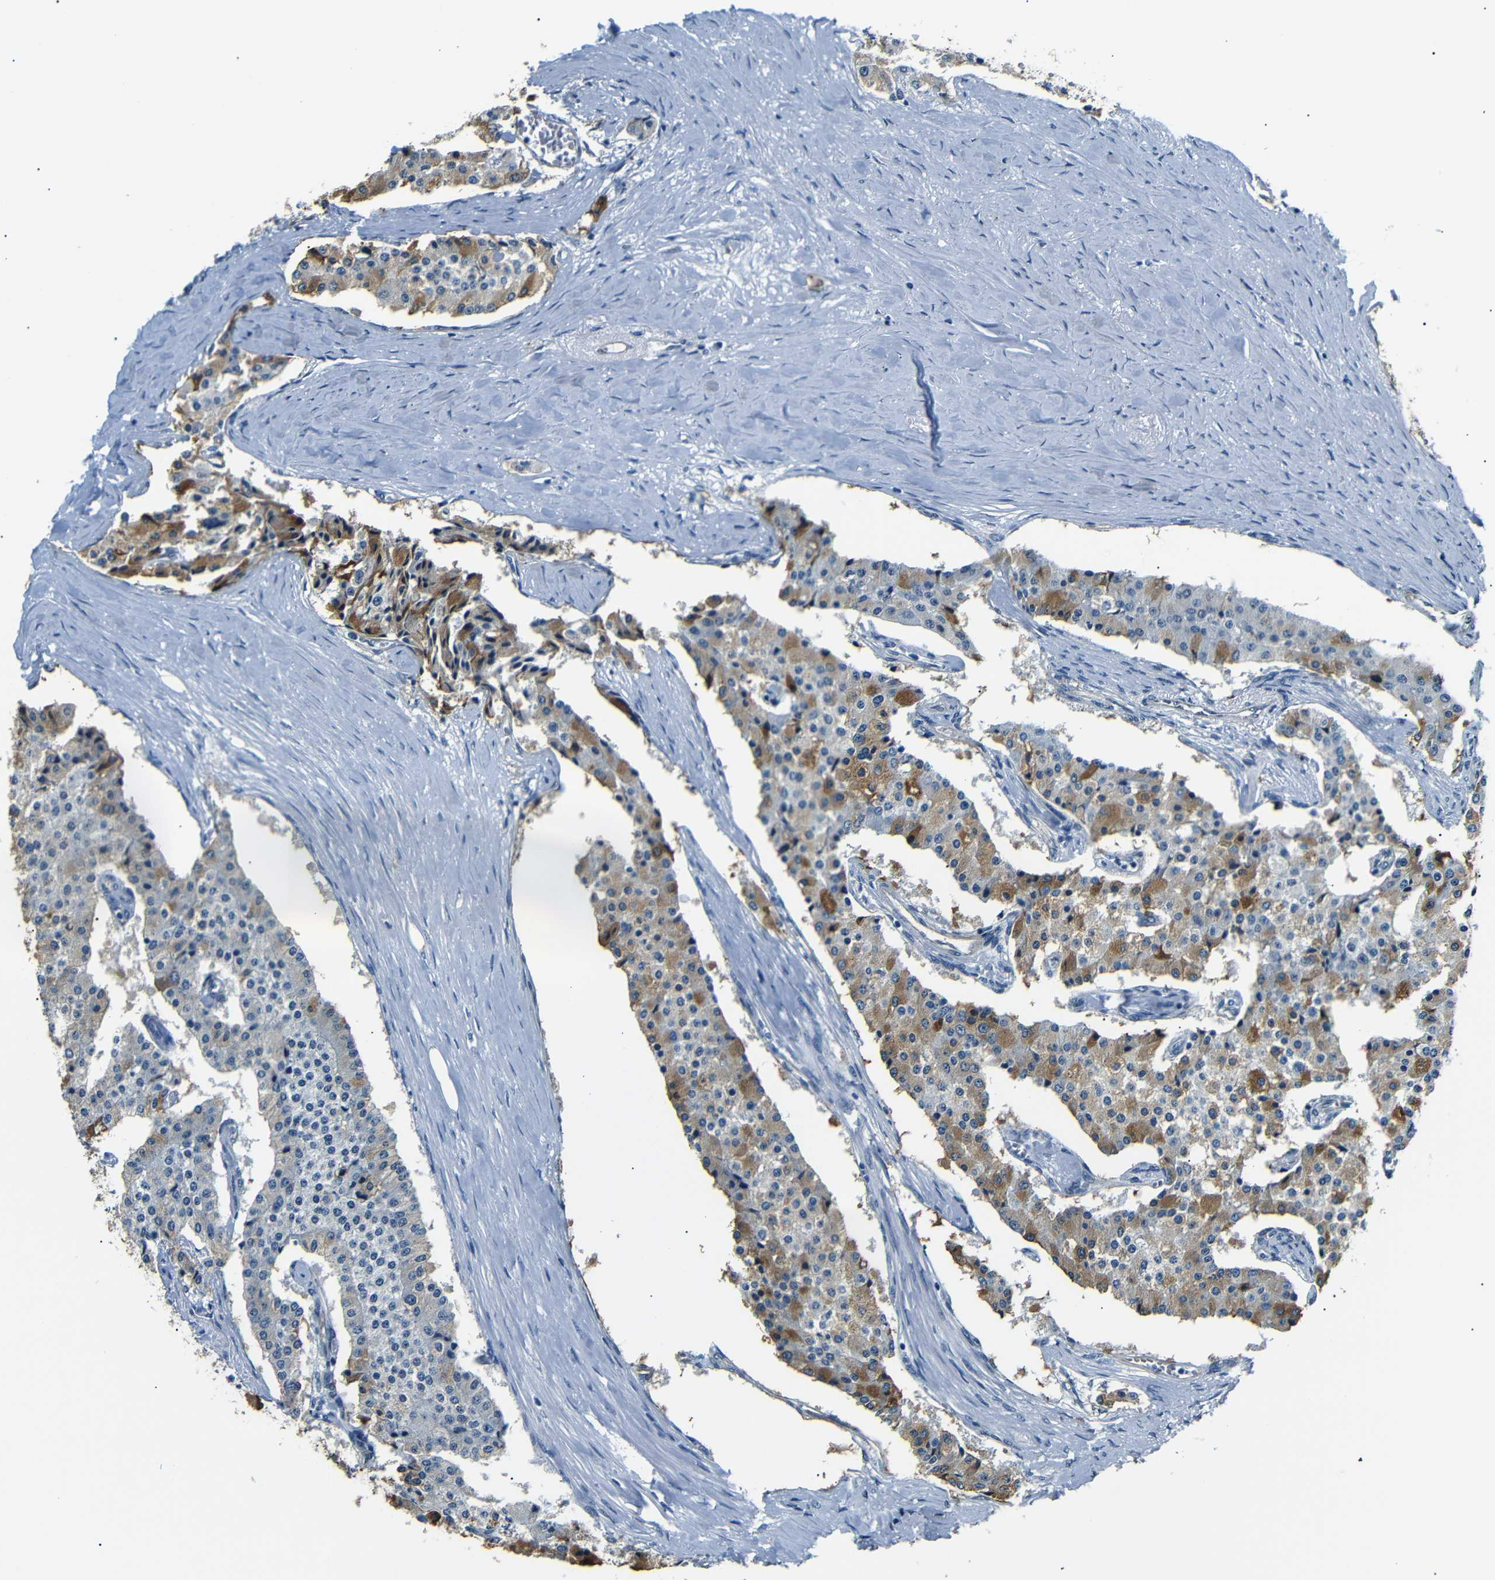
{"staining": {"intensity": "moderate", "quantity": "25%-75%", "location": "cytoplasmic/membranous"}, "tissue": "carcinoid", "cell_type": "Tumor cells", "image_type": "cancer", "snomed": [{"axis": "morphology", "description": "Carcinoid, malignant, NOS"}, {"axis": "topography", "description": "Colon"}], "caption": "A photomicrograph of human malignant carcinoid stained for a protein displays moderate cytoplasmic/membranous brown staining in tumor cells.", "gene": "TAFA1", "patient": {"sex": "female", "age": 52}}